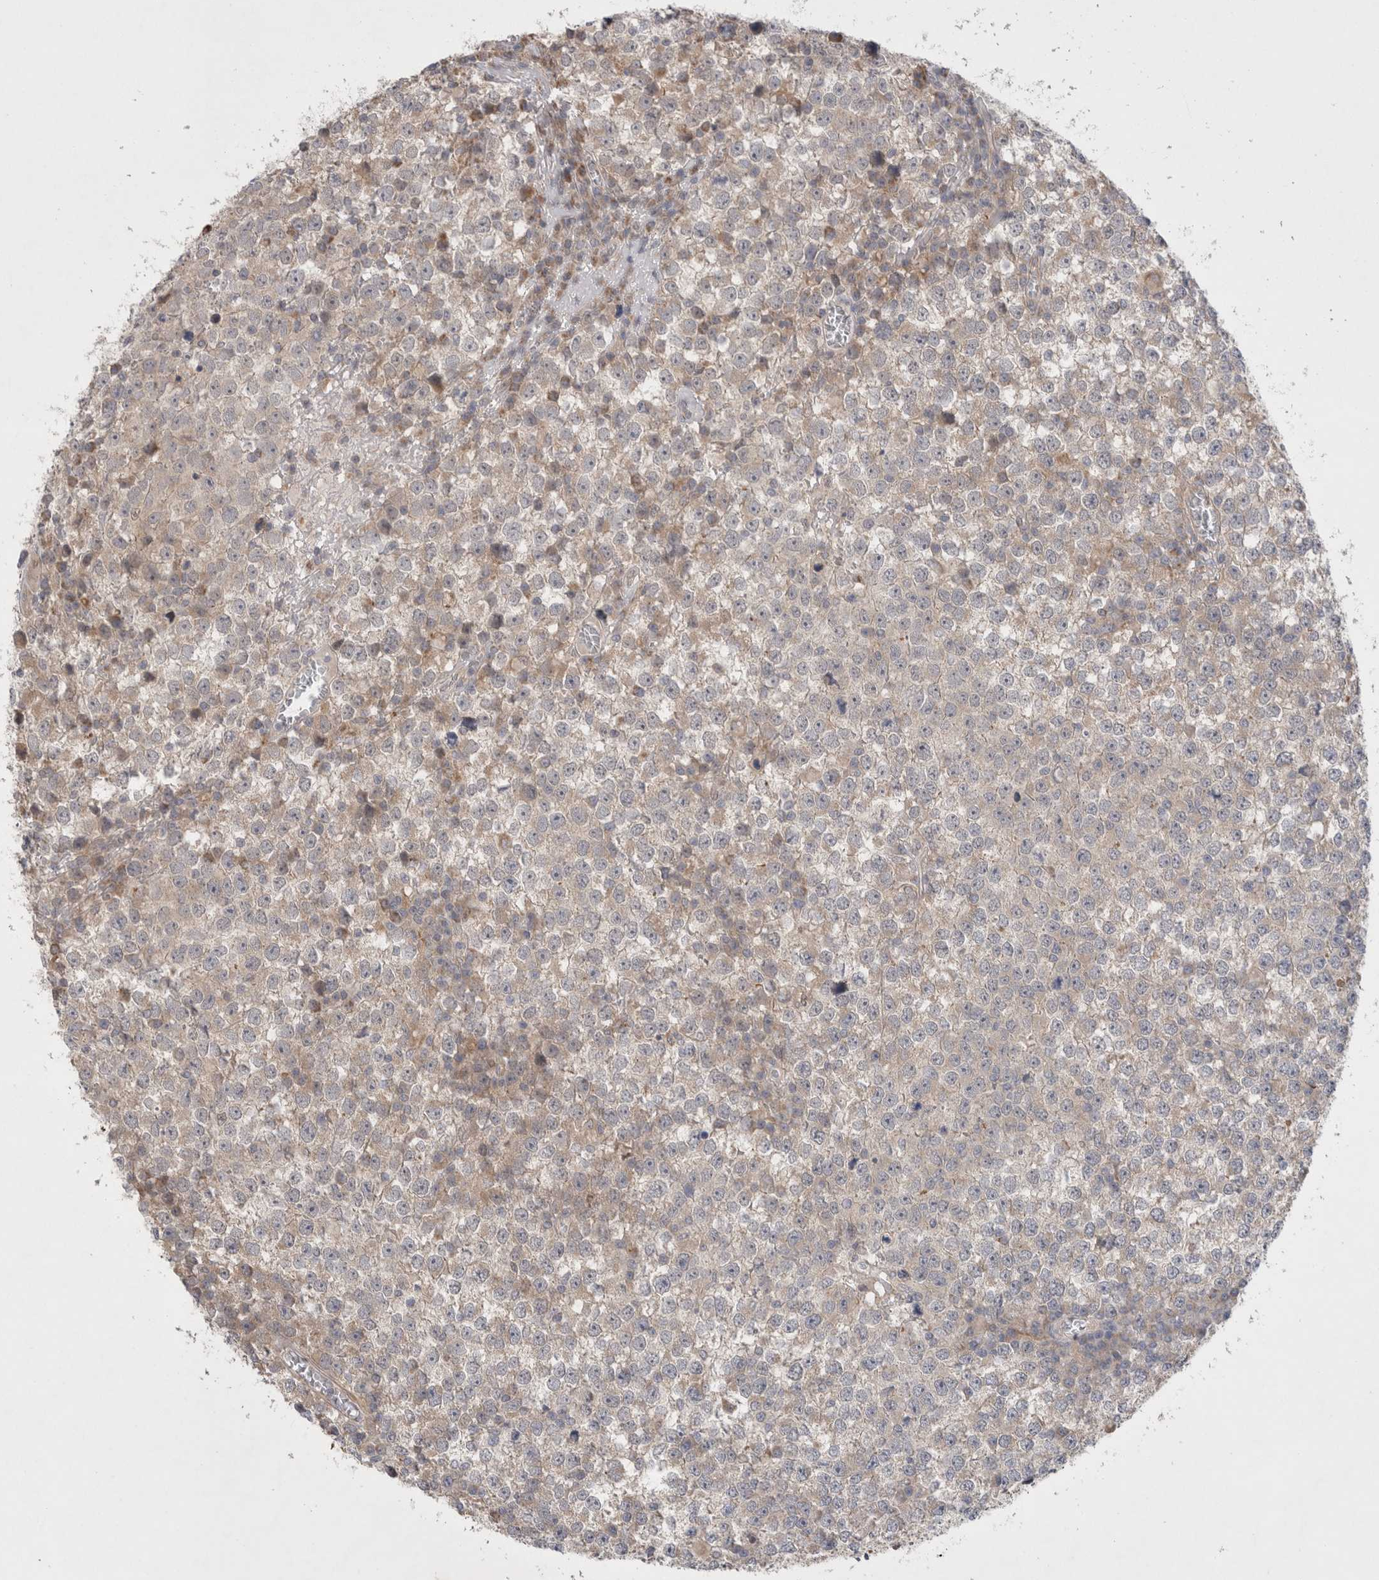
{"staining": {"intensity": "weak", "quantity": "<25%", "location": "cytoplasmic/membranous"}, "tissue": "testis cancer", "cell_type": "Tumor cells", "image_type": "cancer", "snomed": [{"axis": "morphology", "description": "Seminoma, NOS"}, {"axis": "topography", "description": "Testis"}], "caption": "Tumor cells show no significant staining in testis seminoma.", "gene": "GSDMB", "patient": {"sex": "male", "age": 65}}